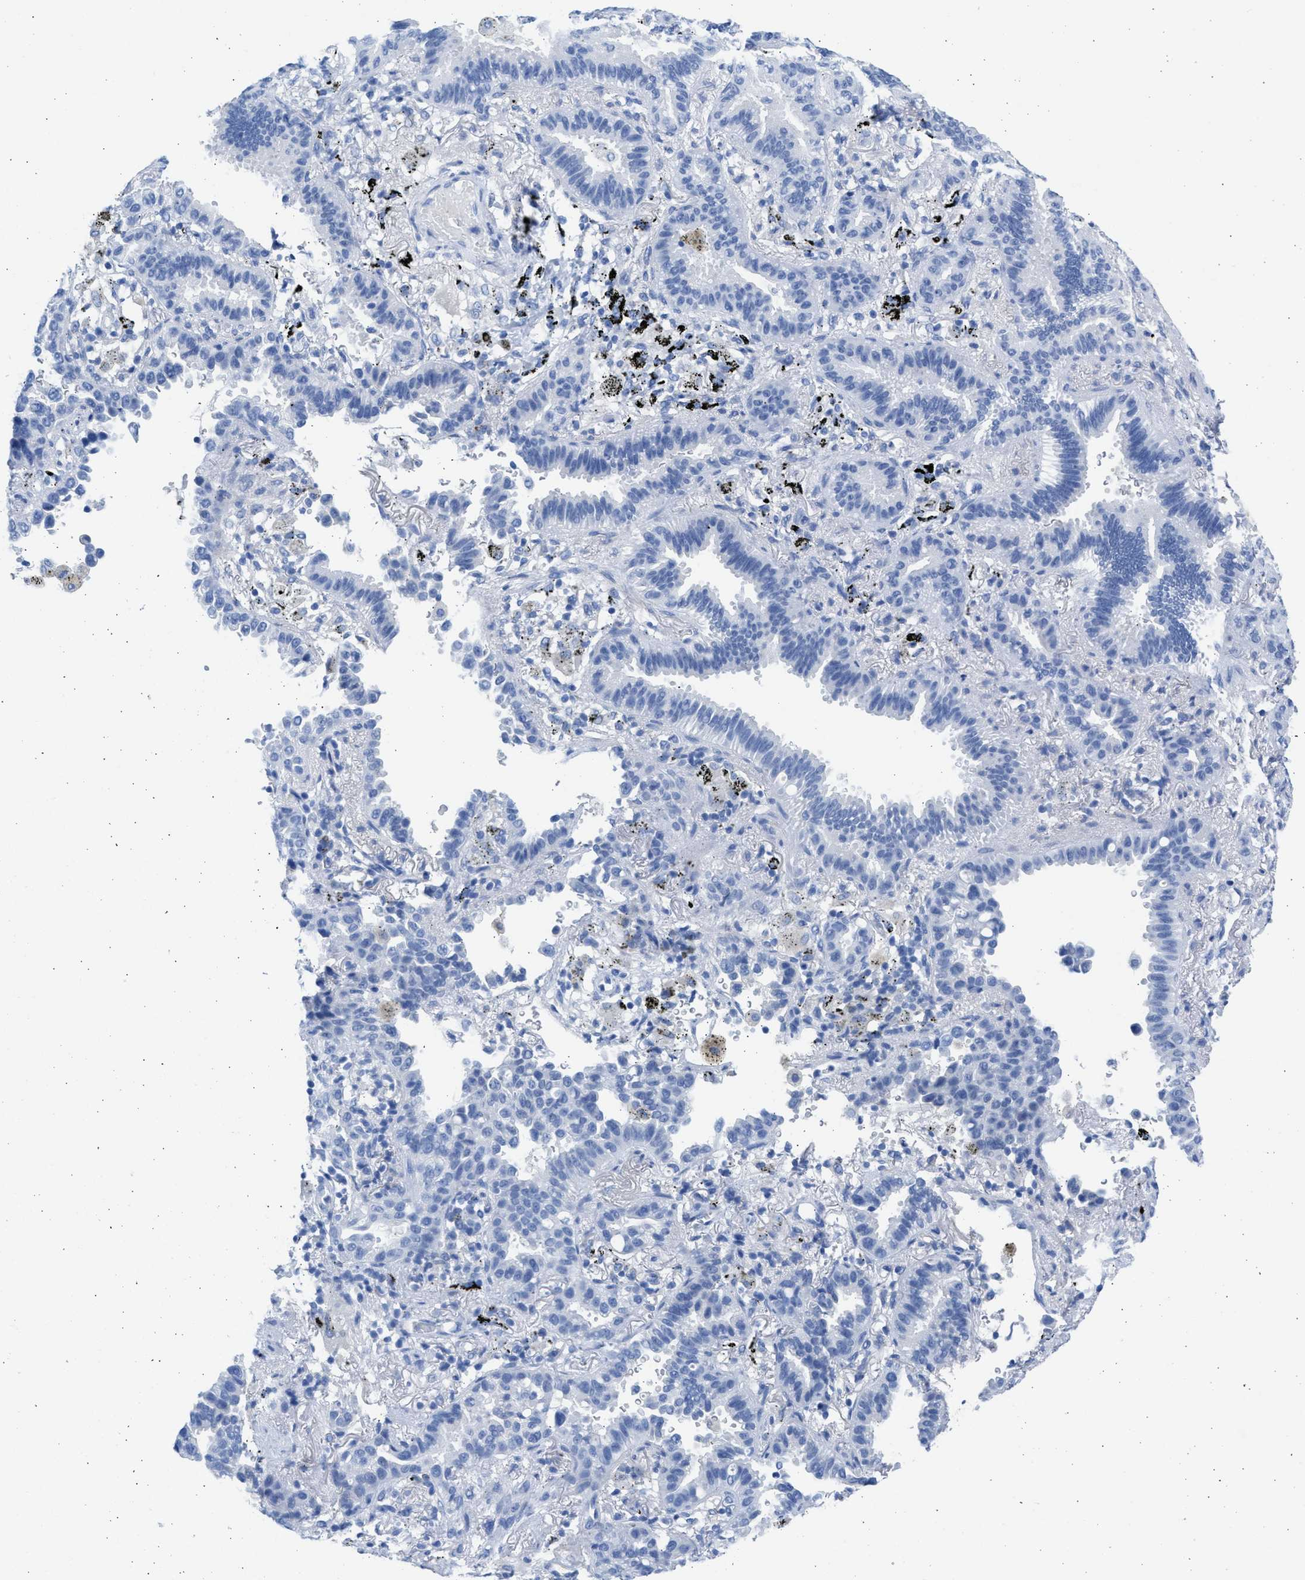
{"staining": {"intensity": "negative", "quantity": "none", "location": "none"}, "tissue": "lung cancer", "cell_type": "Tumor cells", "image_type": "cancer", "snomed": [{"axis": "morphology", "description": "Normal tissue, NOS"}, {"axis": "morphology", "description": "Adenocarcinoma, NOS"}, {"axis": "topography", "description": "Lung"}], "caption": "Immunohistochemistry histopathology image of lung cancer stained for a protein (brown), which reveals no staining in tumor cells.", "gene": "SPATA3", "patient": {"sex": "male", "age": 59}}